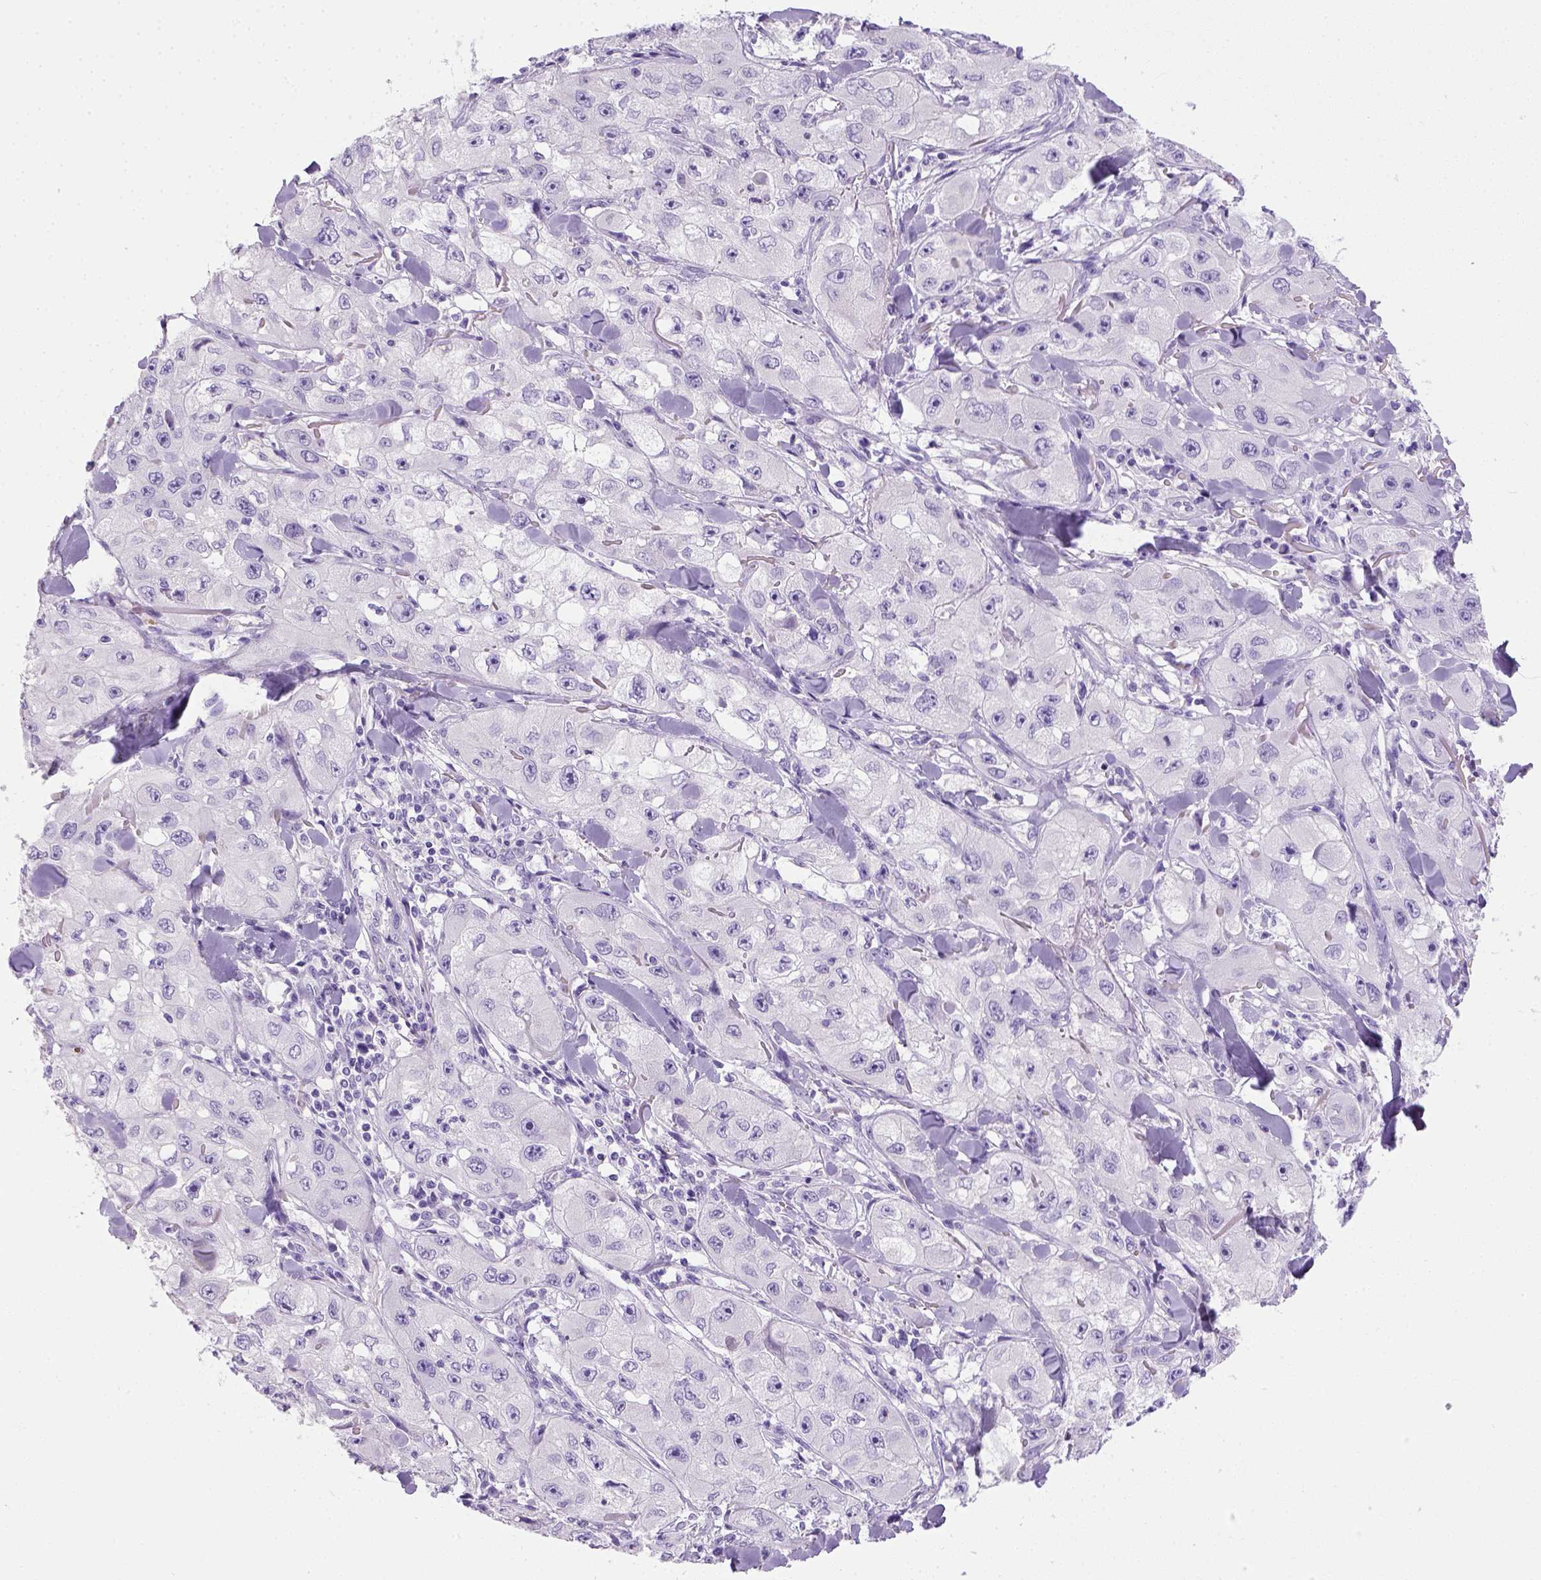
{"staining": {"intensity": "negative", "quantity": "none", "location": "none"}, "tissue": "skin cancer", "cell_type": "Tumor cells", "image_type": "cancer", "snomed": [{"axis": "morphology", "description": "Squamous cell carcinoma, NOS"}, {"axis": "topography", "description": "Skin"}, {"axis": "topography", "description": "Subcutis"}], "caption": "There is no significant positivity in tumor cells of skin cancer (squamous cell carcinoma).", "gene": "KRT71", "patient": {"sex": "male", "age": 73}}